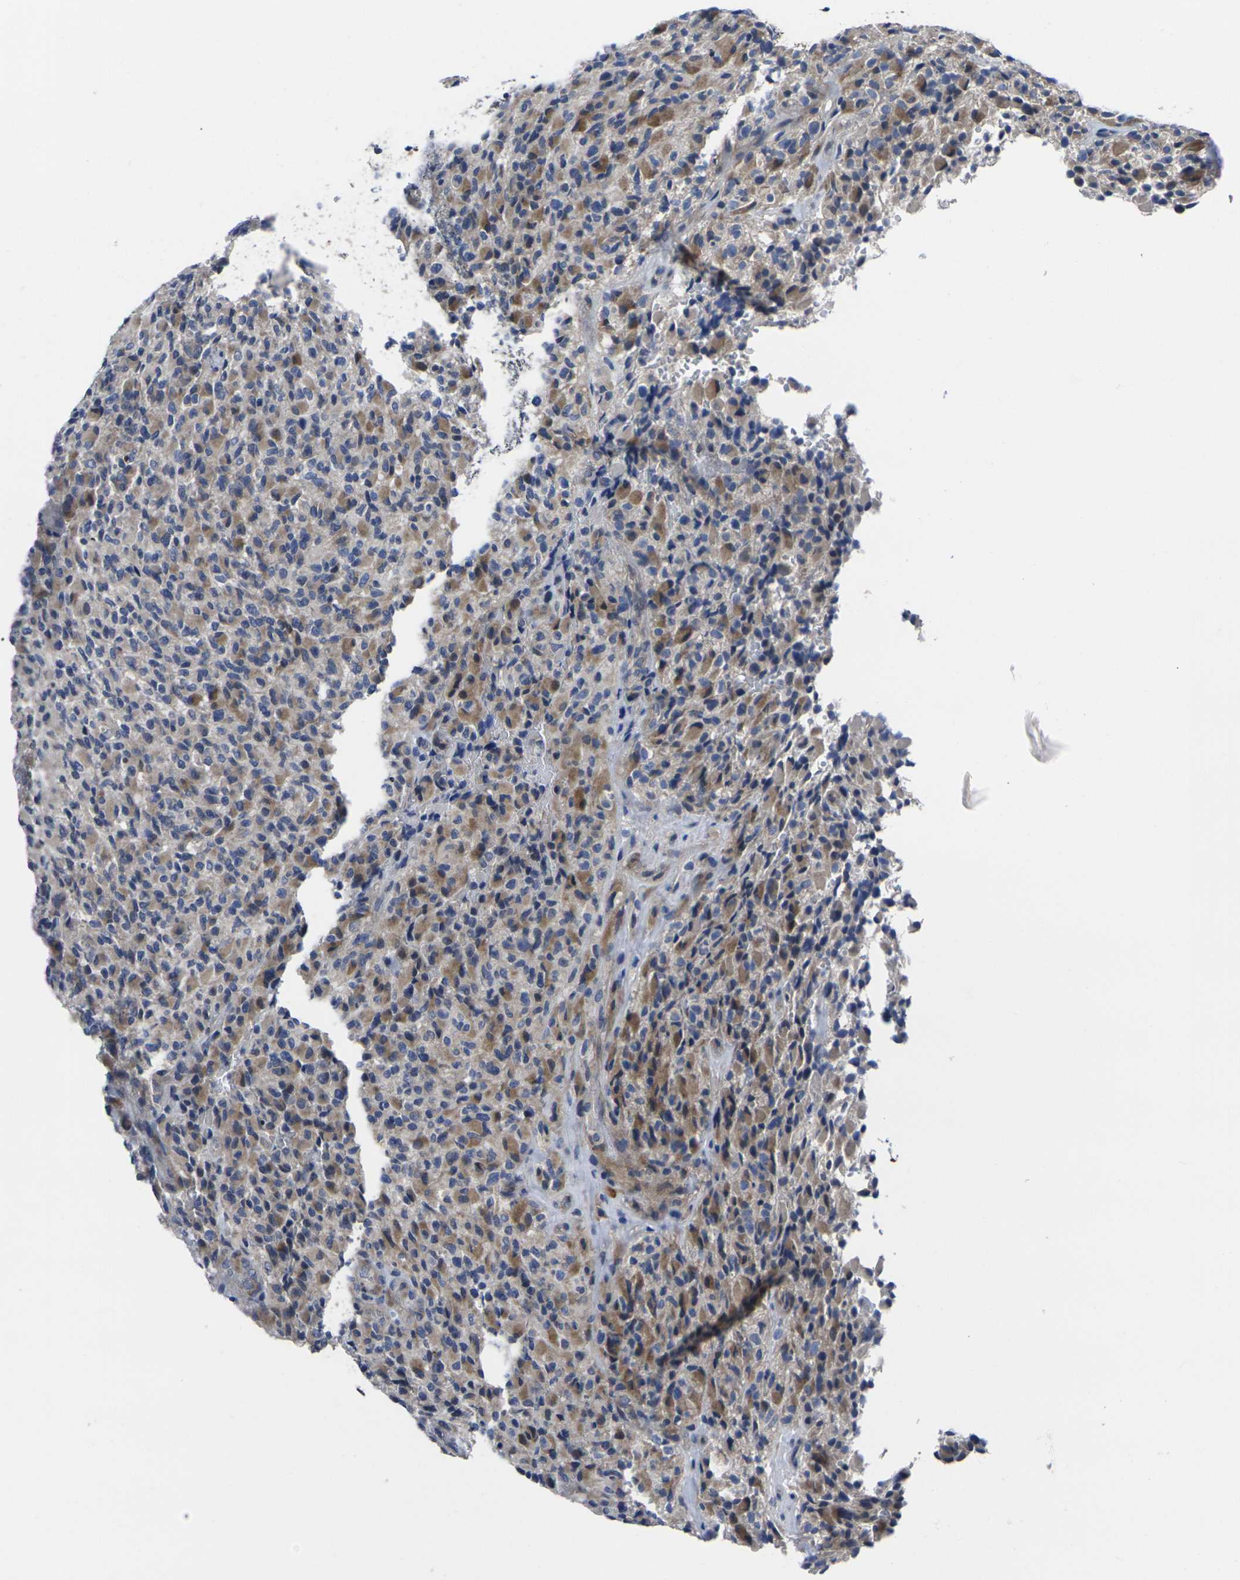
{"staining": {"intensity": "moderate", "quantity": "25%-75%", "location": "cytoplasmic/membranous"}, "tissue": "glioma", "cell_type": "Tumor cells", "image_type": "cancer", "snomed": [{"axis": "morphology", "description": "Glioma, malignant, High grade"}, {"axis": "topography", "description": "Brain"}], "caption": "Immunohistochemical staining of human glioma demonstrates medium levels of moderate cytoplasmic/membranous protein positivity in approximately 25%-75% of tumor cells.", "gene": "CYP2C8", "patient": {"sex": "male", "age": 71}}